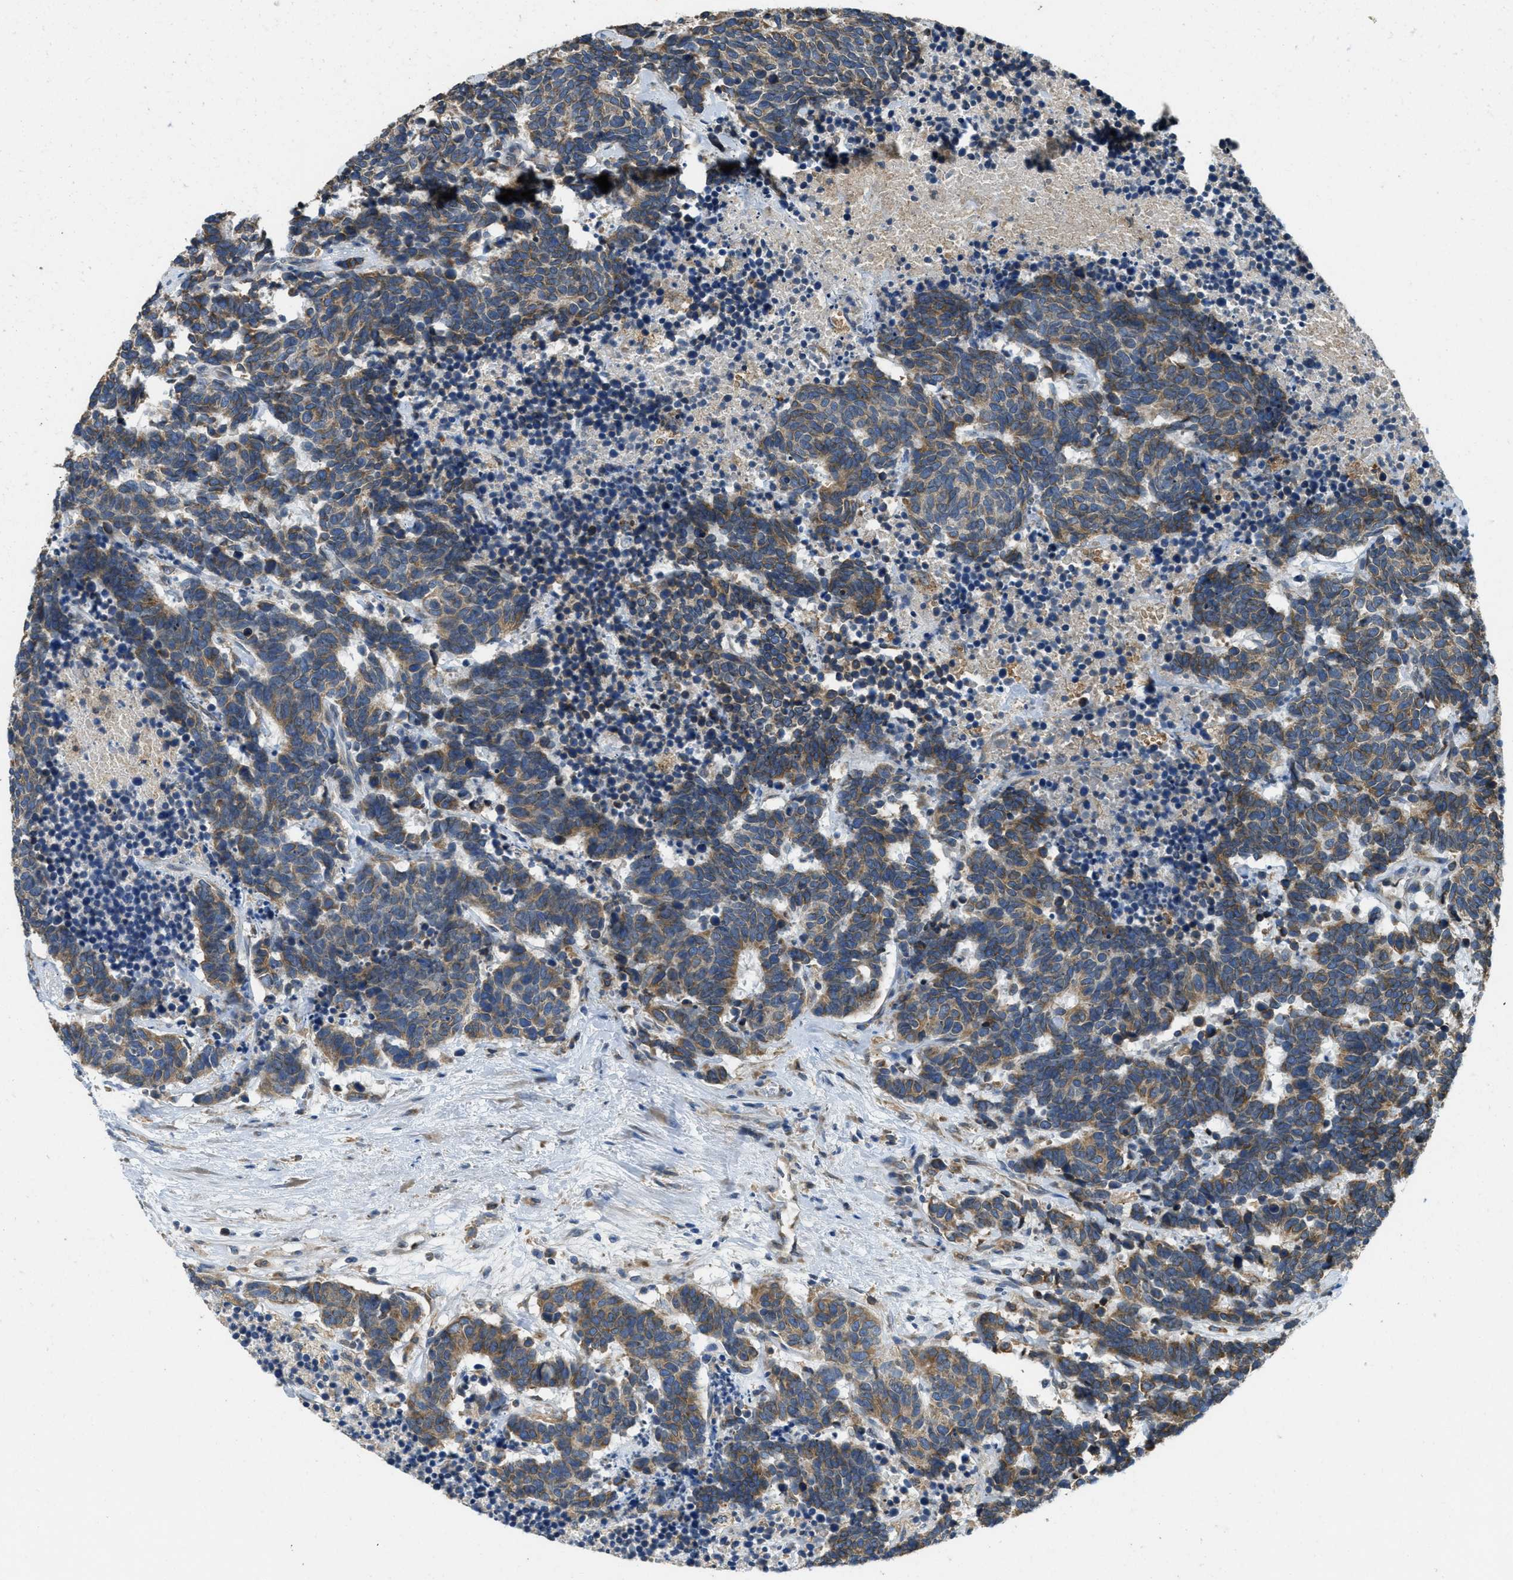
{"staining": {"intensity": "moderate", "quantity": ">75%", "location": "cytoplasmic/membranous"}, "tissue": "carcinoid", "cell_type": "Tumor cells", "image_type": "cancer", "snomed": [{"axis": "morphology", "description": "Carcinoma, NOS"}, {"axis": "morphology", "description": "Carcinoid, malignant, NOS"}, {"axis": "topography", "description": "Urinary bladder"}], "caption": "High-power microscopy captured an immunohistochemistry (IHC) micrograph of carcinoid, revealing moderate cytoplasmic/membranous expression in approximately >75% of tumor cells. The protein is shown in brown color, while the nuclei are stained blue.", "gene": "MPDU1", "patient": {"sex": "male", "age": 57}}